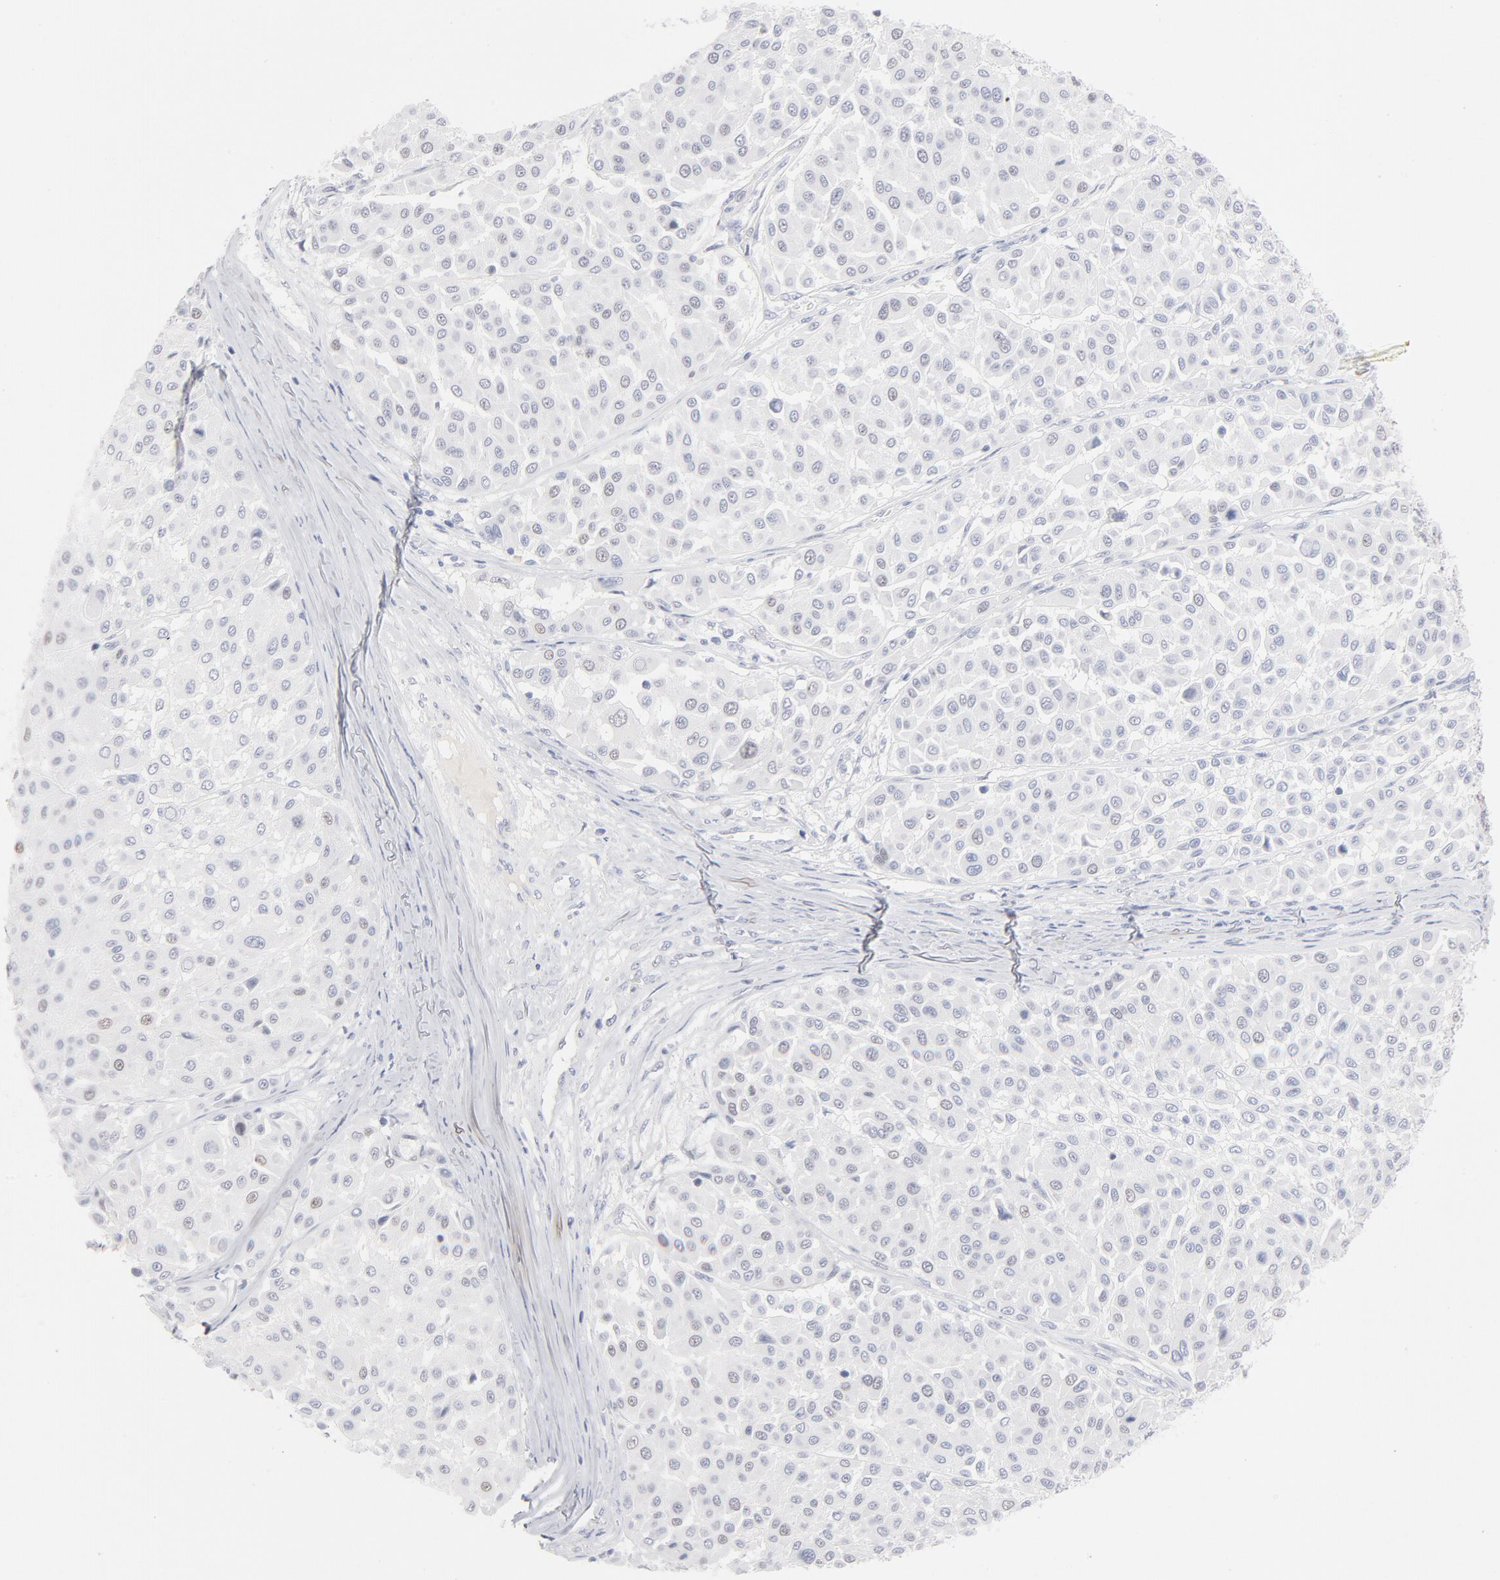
{"staining": {"intensity": "negative", "quantity": "none", "location": "none"}, "tissue": "melanoma", "cell_type": "Tumor cells", "image_type": "cancer", "snomed": [{"axis": "morphology", "description": "Malignant melanoma, Metastatic site"}, {"axis": "topography", "description": "Soft tissue"}], "caption": "Tumor cells are negative for brown protein staining in malignant melanoma (metastatic site).", "gene": "MCM7", "patient": {"sex": "male", "age": 41}}